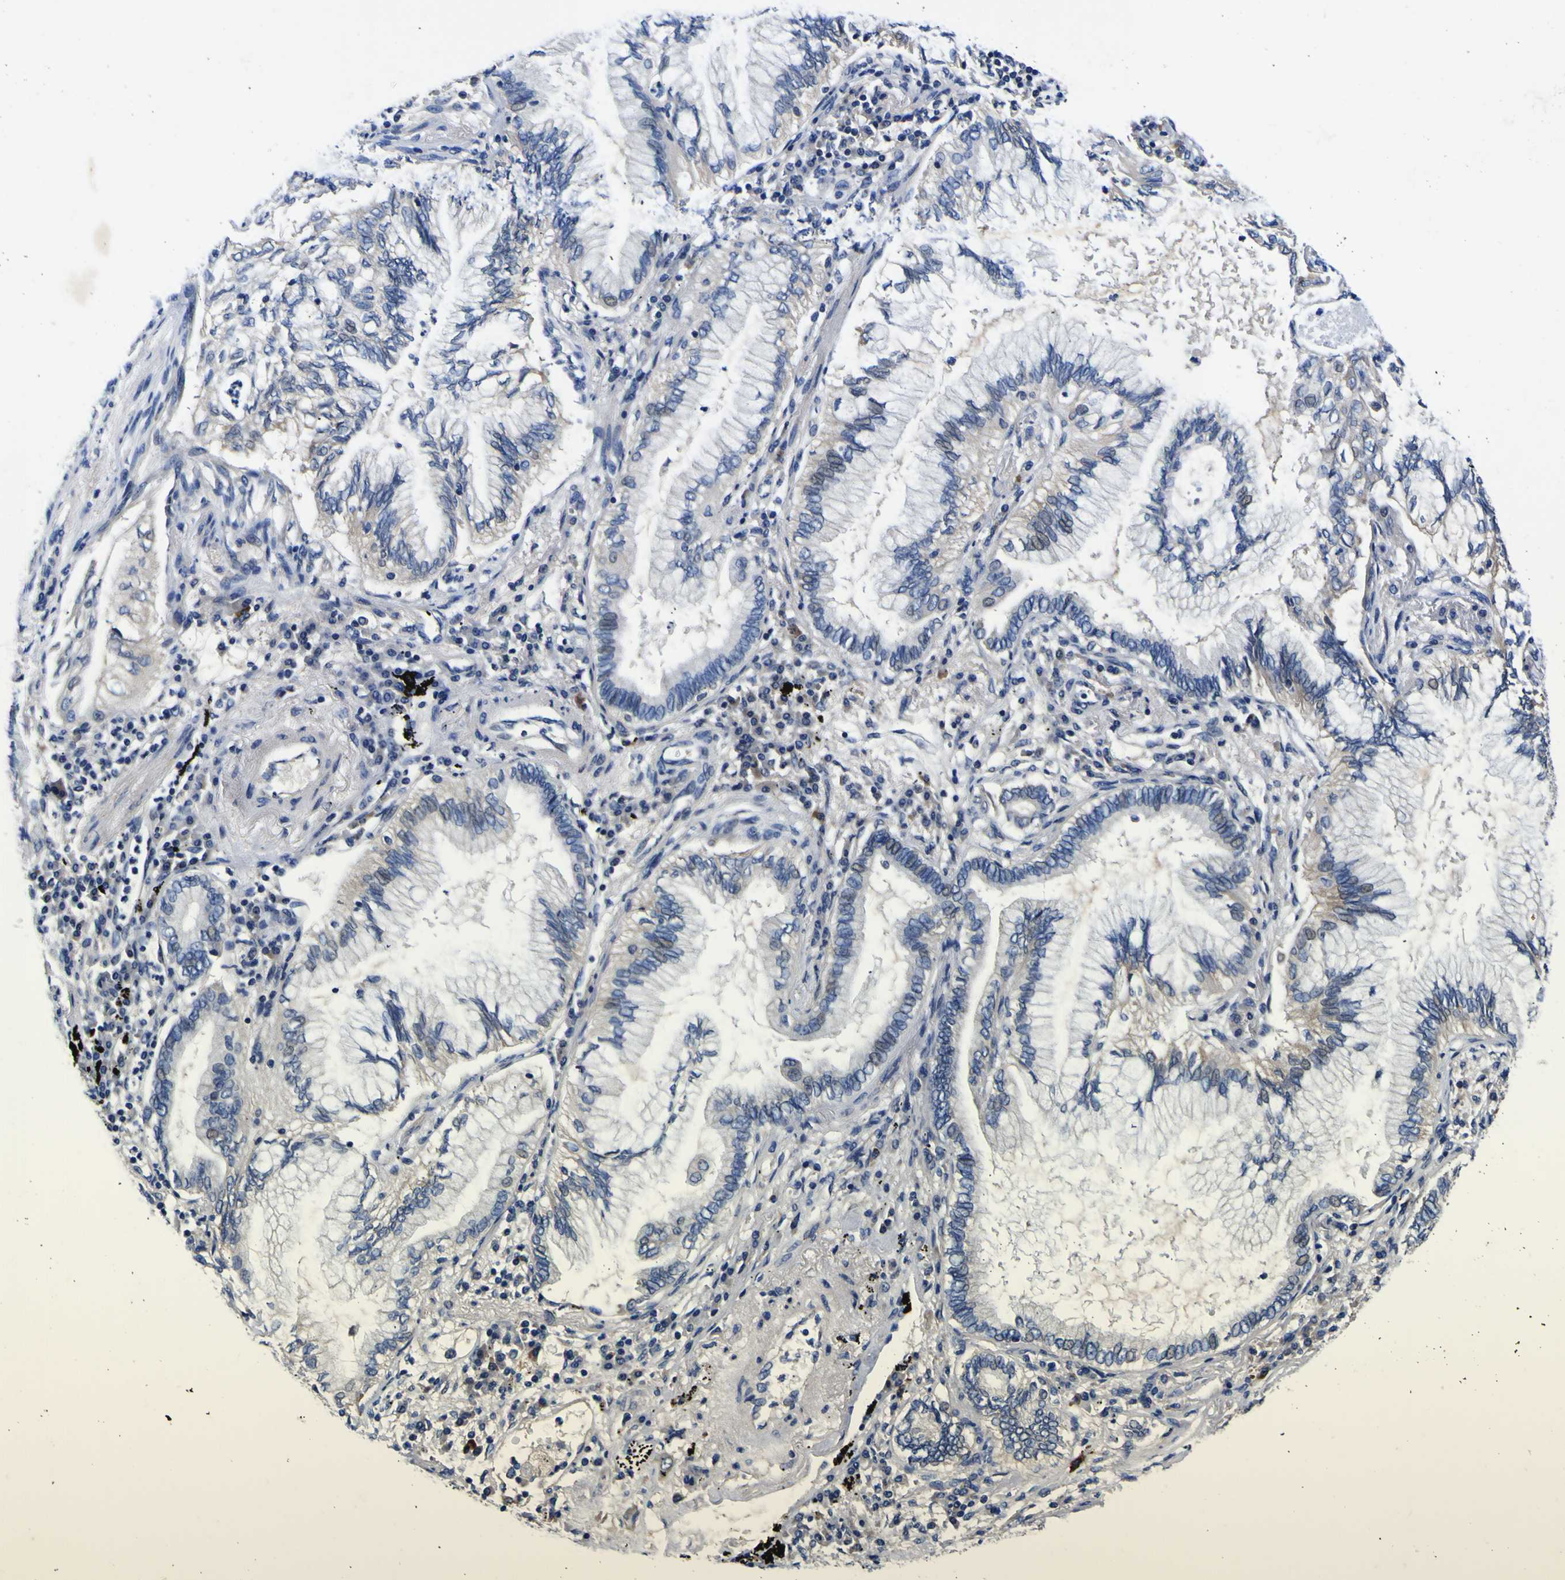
{"staining": {"intensity": "negative", "quantity": "none", "location": "none"}, "tissue": "lung cancer", "cell_type": "Tumor cells", "image_type": "cancer", "snomed": [{"axis": "morphology", "description": "Normal tissue, NOS"}, {"axis": "morphology", "description": "Adenocarcinoma, NOS"}, {"axis": "topography", "description": "Bronchus"}, {"axis": "topography", "description": "Lung"}], "caption": "This image is of lung cancer stained with immunohistochemistry to label a protein in brown with the nuclei are counter-stained blue. There is no positivity in tumor cells.", "gene": "VASN", "patient": {"sex": "female", "age": 70}}